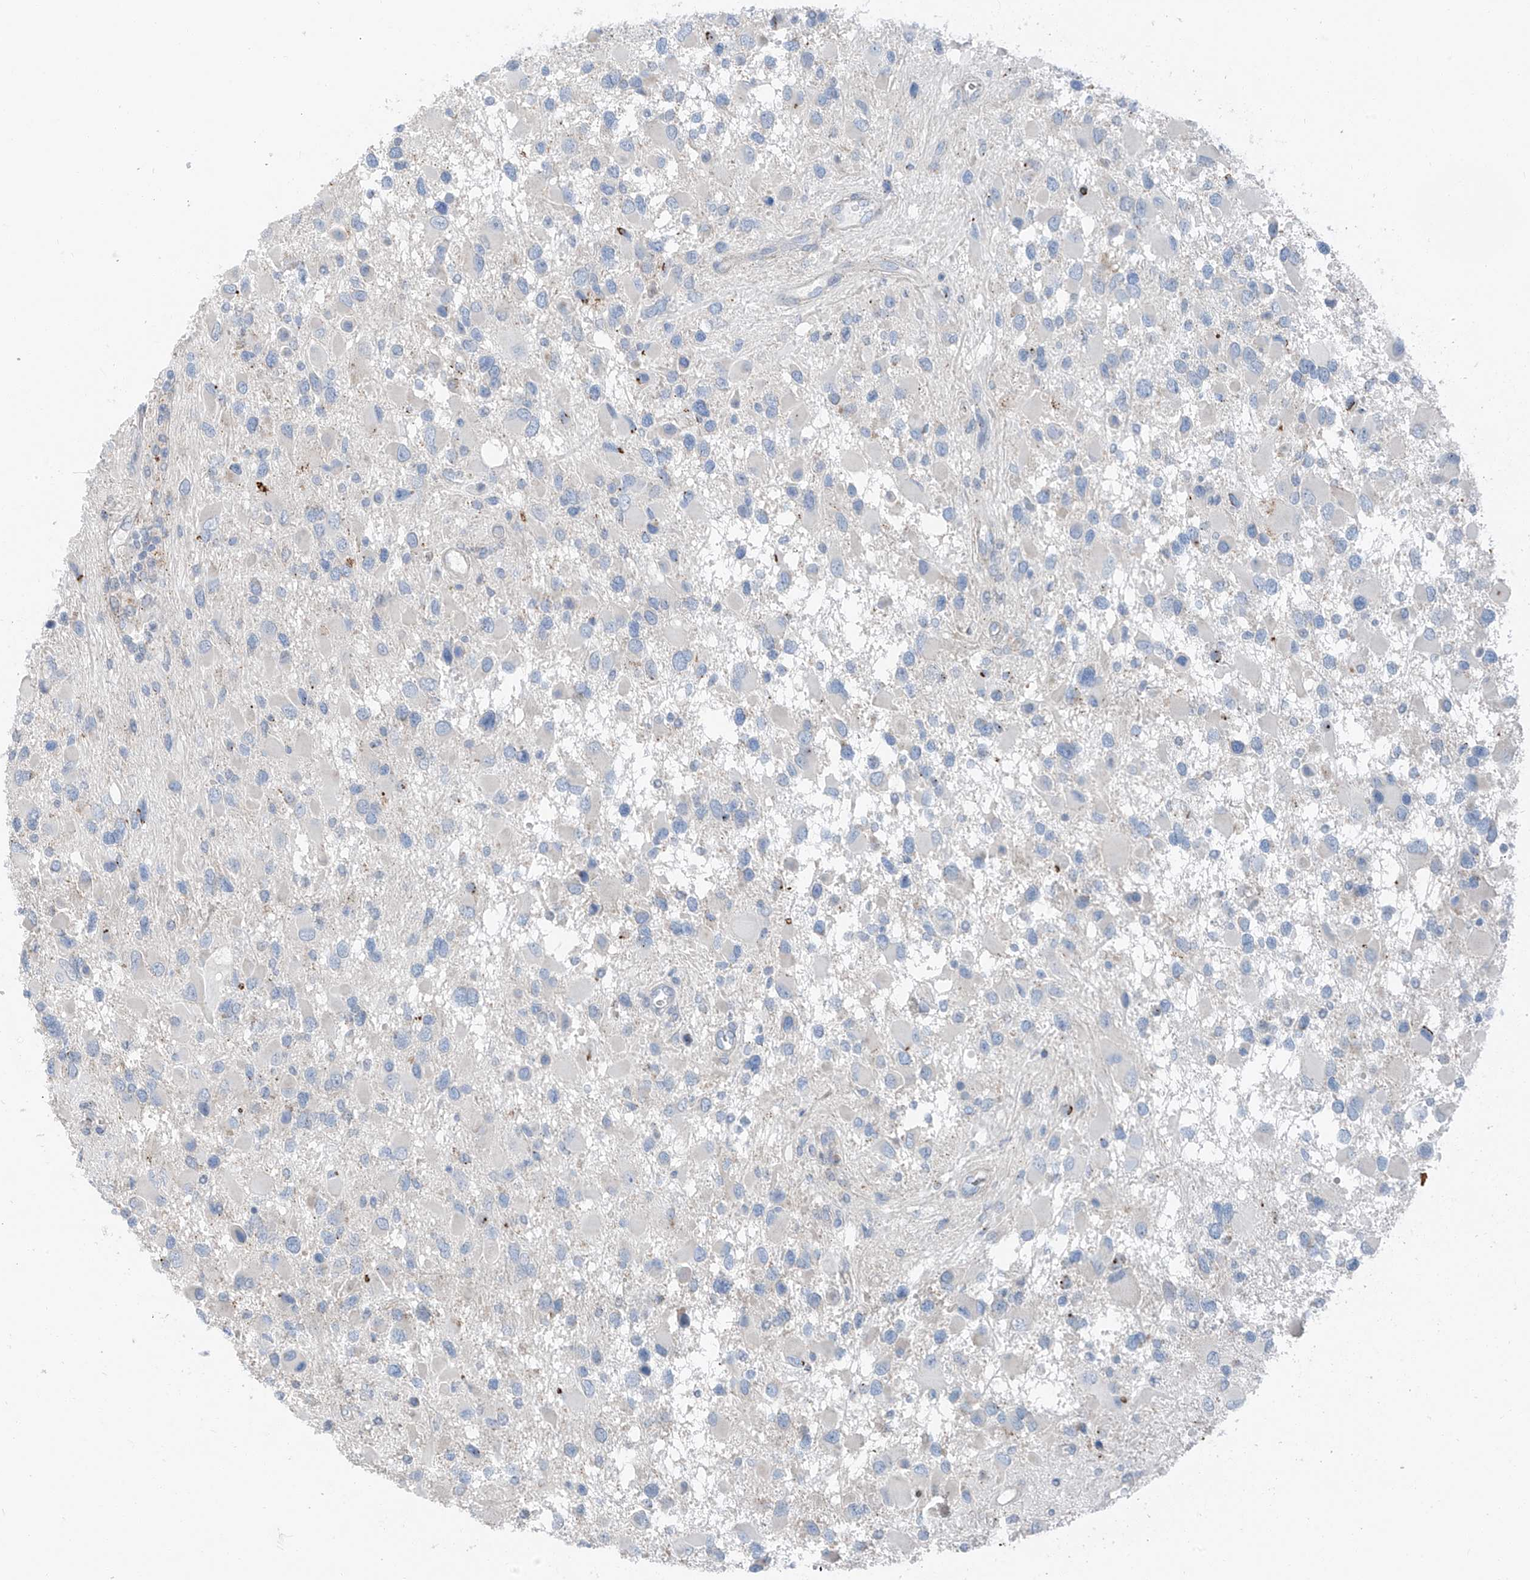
{"staining": {"intensity": "negative", "quantity": "none", "location": "none"}, "tissue": "glioma", "cell_type": "Tumor cells", "image_type": "cancer", "snomed": [{"axis": "morphology", "description": "Glioma, malignant, High grade"}, {"axis": "topography", "description": "Brain"}], "caption": "Immunohistochemical staining of human glioma shows no significant expression in tumor cells.", "gene": "CHMP2B", "patient": {"sex": "male", "age": 53}}